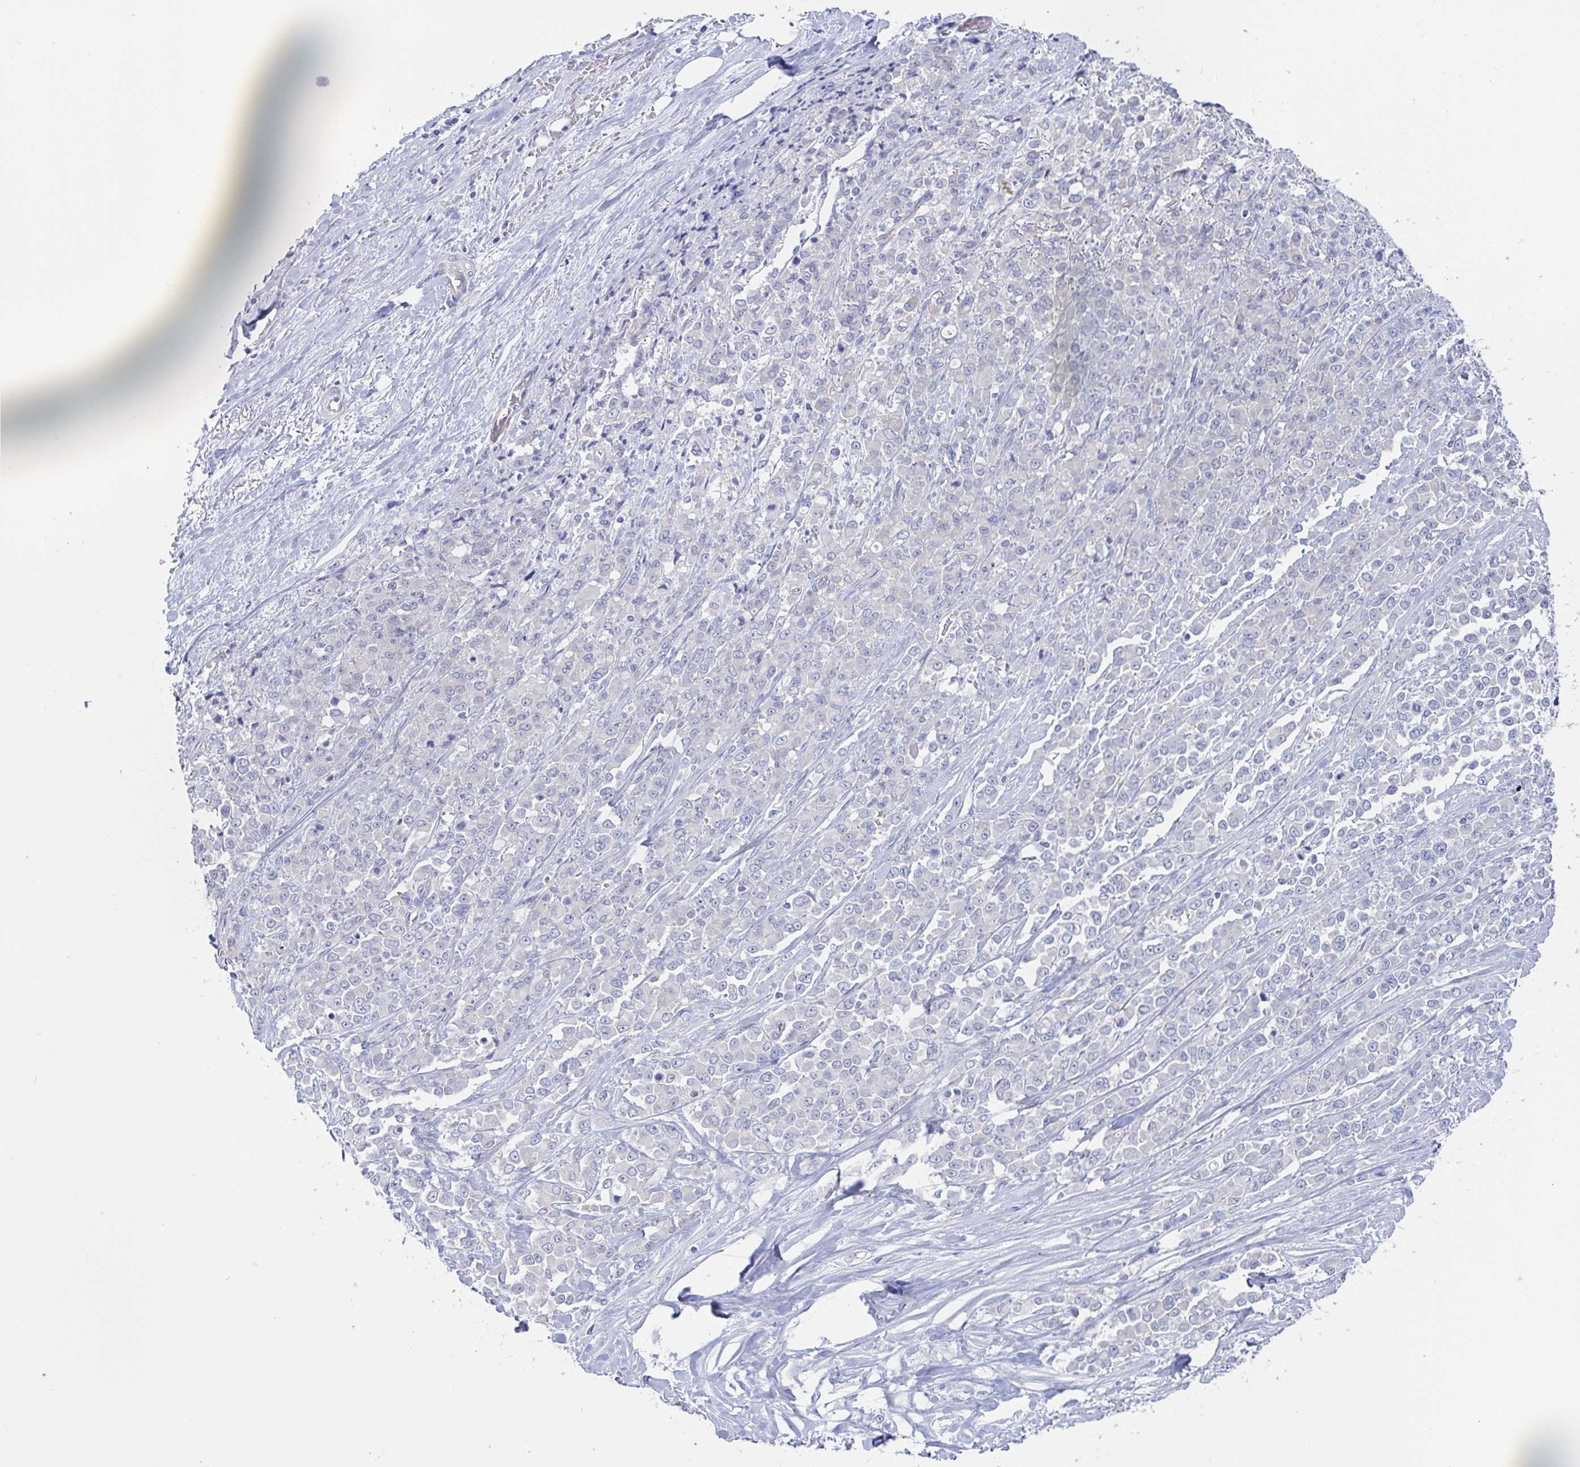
{"staining": {"intensity": "negative", "quantity": "none", "location": "none"}, "tissue": "stomach cancer", "cell_type": "Tumor cells", "image_type": "cancer", "snomed": [{"axis": "morphology", "description": "Adenocarcinoma, NOS"}, {"axis": "topography", "description": "Stomach"}], "caption": "Immunohistochemical staining of stomach cancer (adenocarcinoma) demonstrates no significant expression in tumor cells. (DAB (3,3'-diaminobenzidine) immunohistochemistry, high magnification).", "gene": "TEX12", "patient": {"sex": "female", "age": 76}}